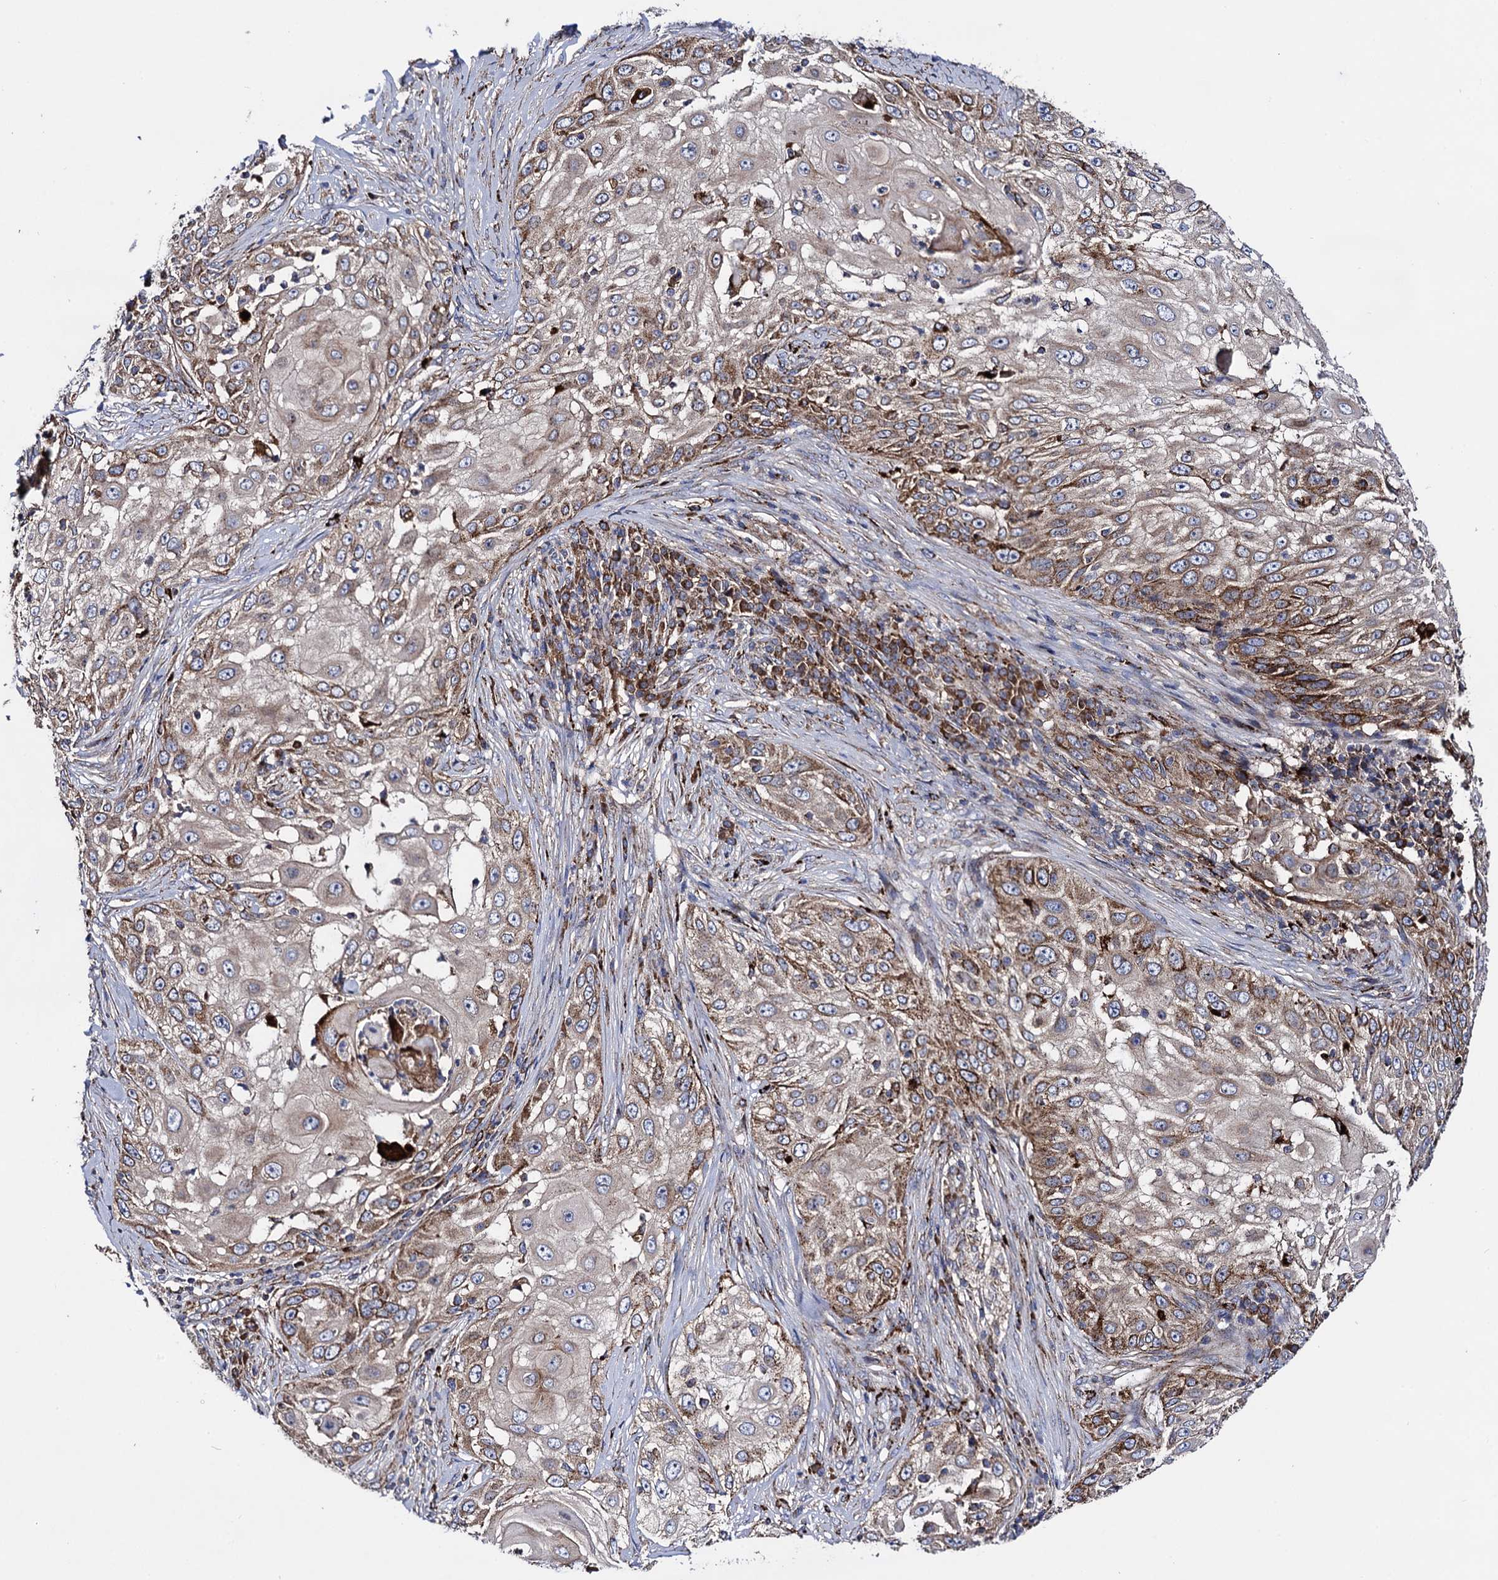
{"staining": {"intensity": "moderate", "quantity": ">75%", "location": "cytoplasmic/membranous"}, "tissue": "skin cancer", "cell_type": "Tumor cells", "image_type": "cancer", "snomed": [{"axis": "morphology", "description": "Squamous cell carcinoma, NOS"}, {"axis": "topography", "description": "Skin"}], "caption": "Skin cancer was stained to show a protein in brown. There is medium levels of moderate cytoplasmic/membranous expression in about >75% of tumor cells.", "gene": "IQCH", "patient": {"sex": "female", "age": 44}}